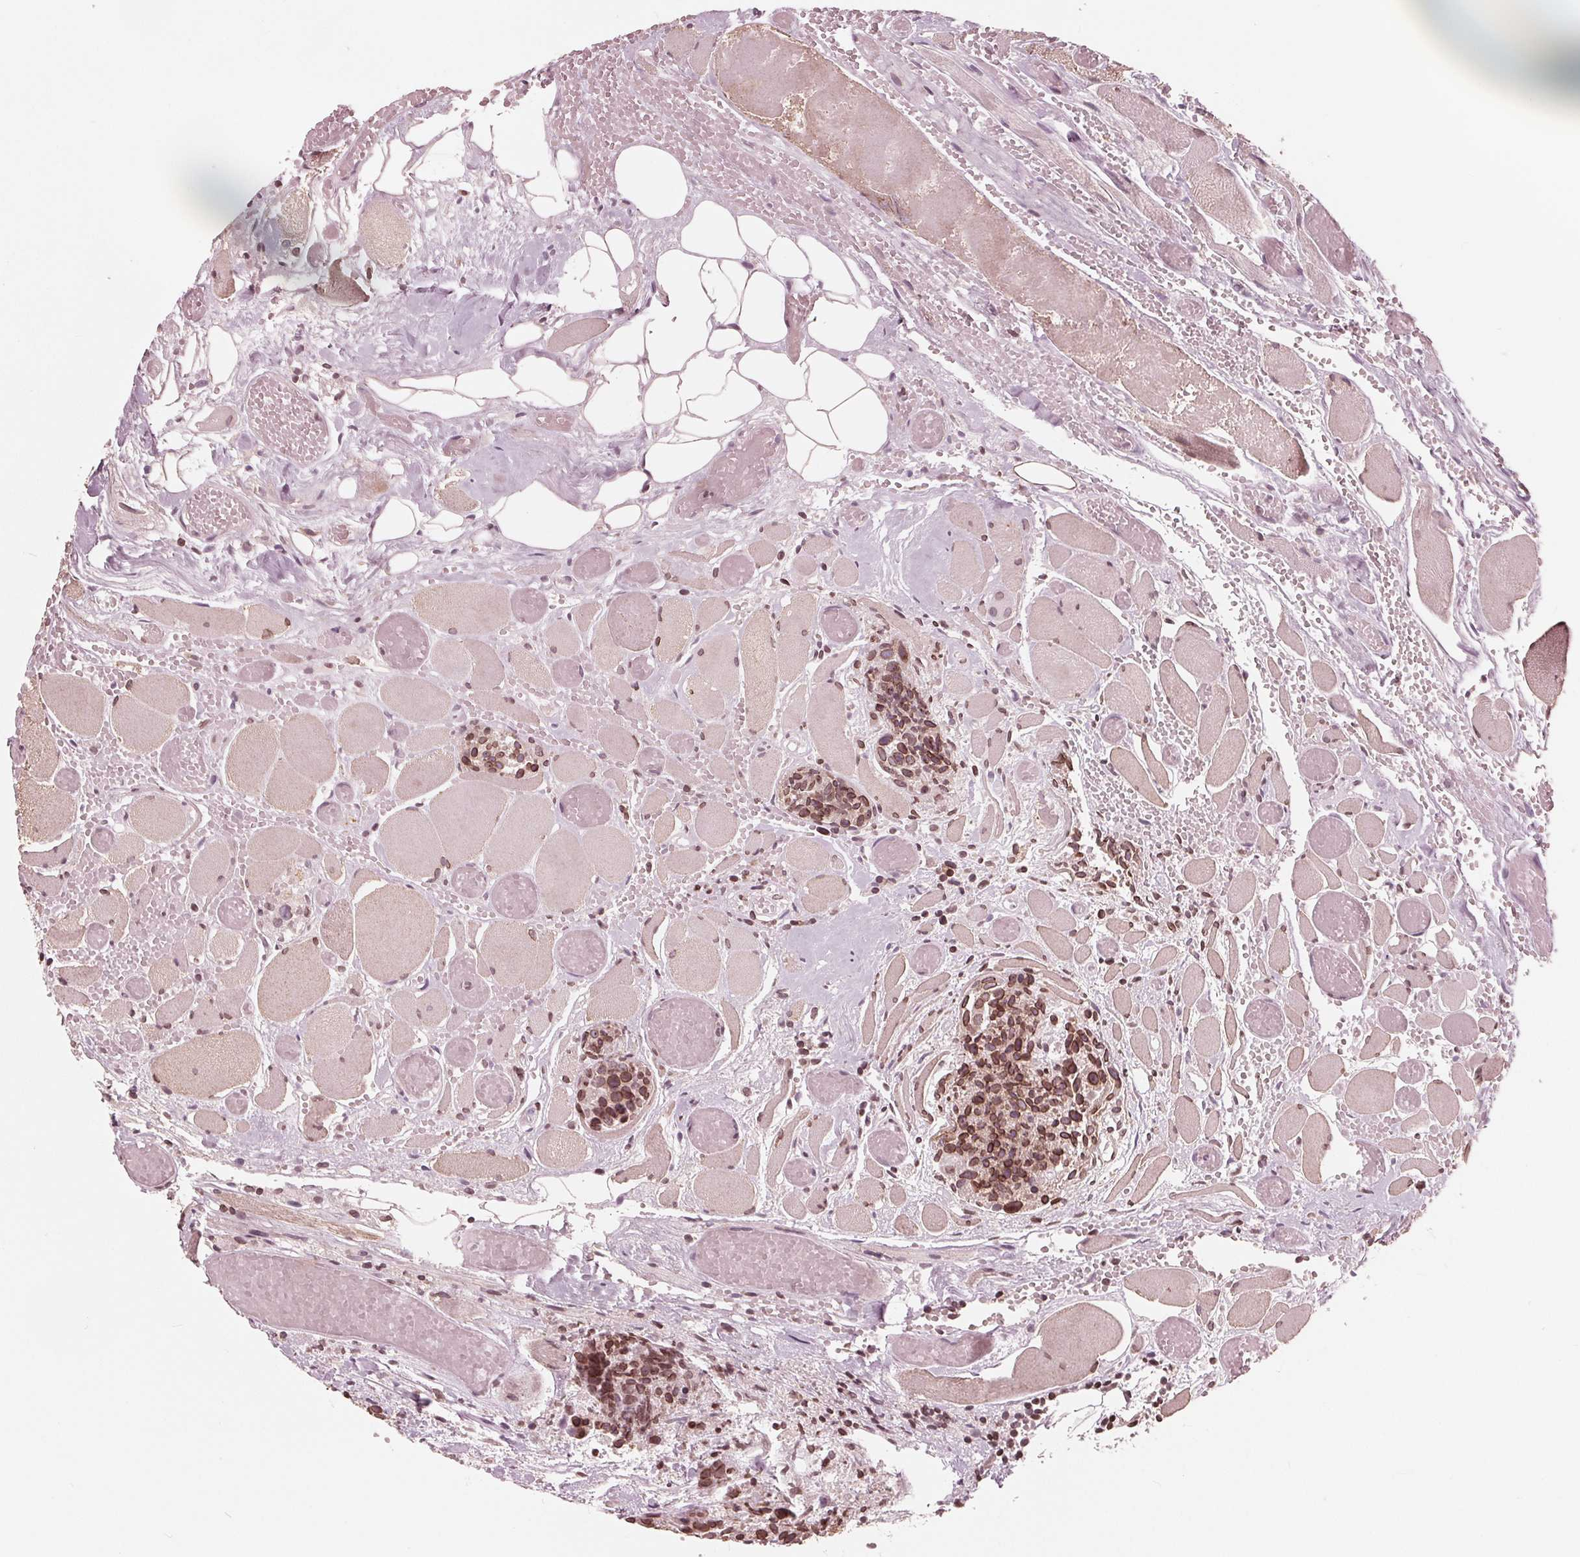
{"staining": {"intensity": "moderate", "quantity": ">75%", "location": "cytoplasmic/membranous,nuclear"}, "tissue": "head and neck cancer", "cell_type": "Tumor cells", "image_type": "cancer", "snomed": [{"axis": "morphology", "description": "Squamous cell carcinoma, NOS"}, {"axis": "topography", "description": "Oral tissue"}, {"axis": "topography", "description": "Head-Neck"}], "caption": "Protein expression analysis of human head and neck cancer reveals moderate cytoplasmic/membranous and nuclear staining in about >75% of tumor cells. The staining is performed using DAB (3,3'-diaminobenzidine) brown chromogen to label protein expression. The nuclei are counter-stained blue using hematoxylin.", "gene": "NUP210", "patient": {"sex": "male", "age": 64}}